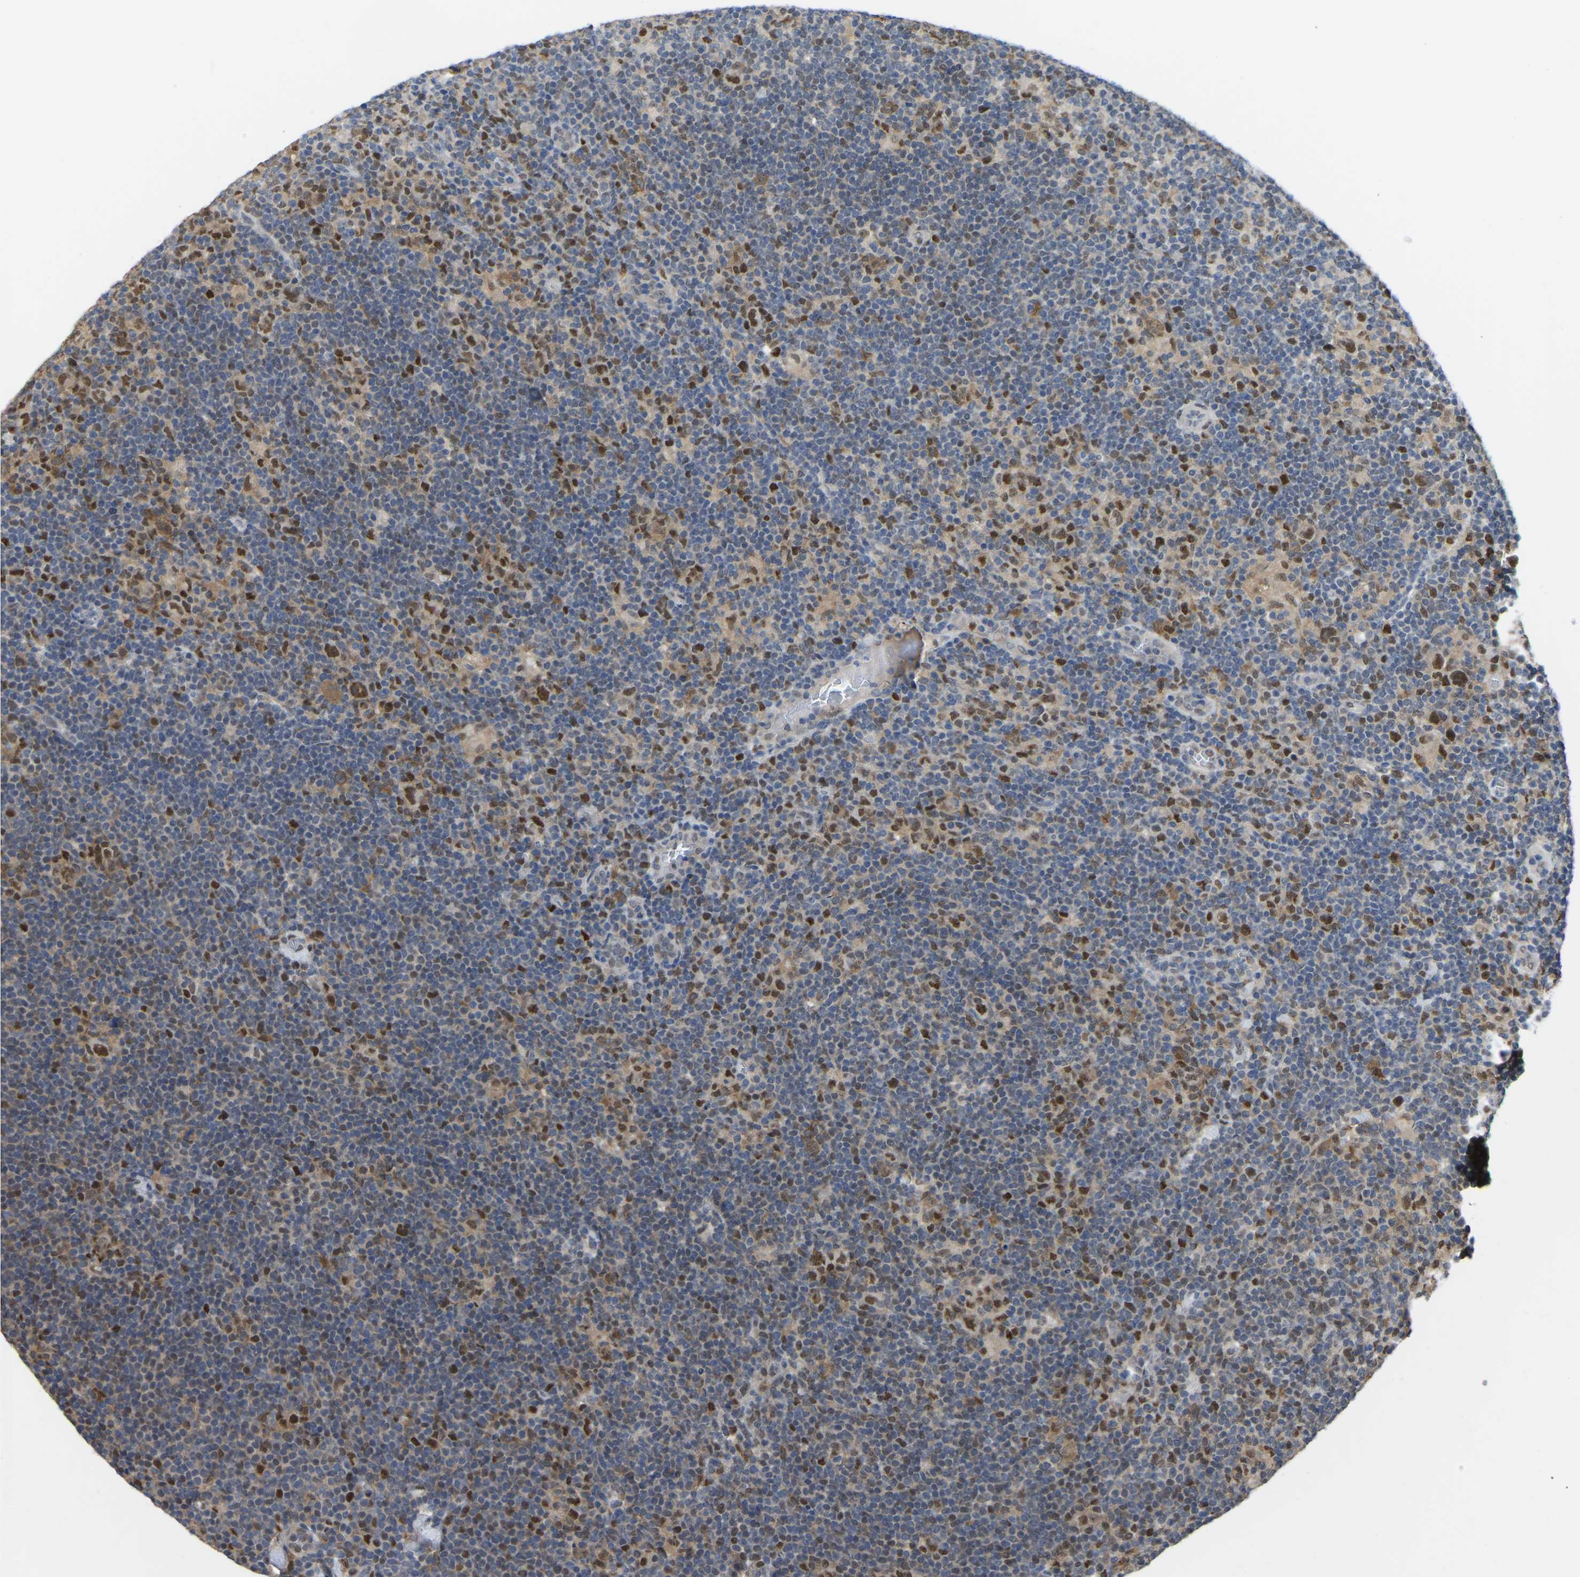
{"staining": {"intensity": "moderate", "quantity": ">75%", "location": "nuclear"}, "tissue": "lymphoma", "cell_type": "Tumor cells", "image_type": "cancer", "snomed": [{"axis": "morphology", "description": "Hodgkin's disease, NOS"}, {"axis": "topography", "description": "Lymph node"}], "caption": "Lymphoma stained for a protein exhibits moderate nuclear positivity in tumor cells.", "gene": "KLRG2", "patient": {"sex": "female", "age": 57}}